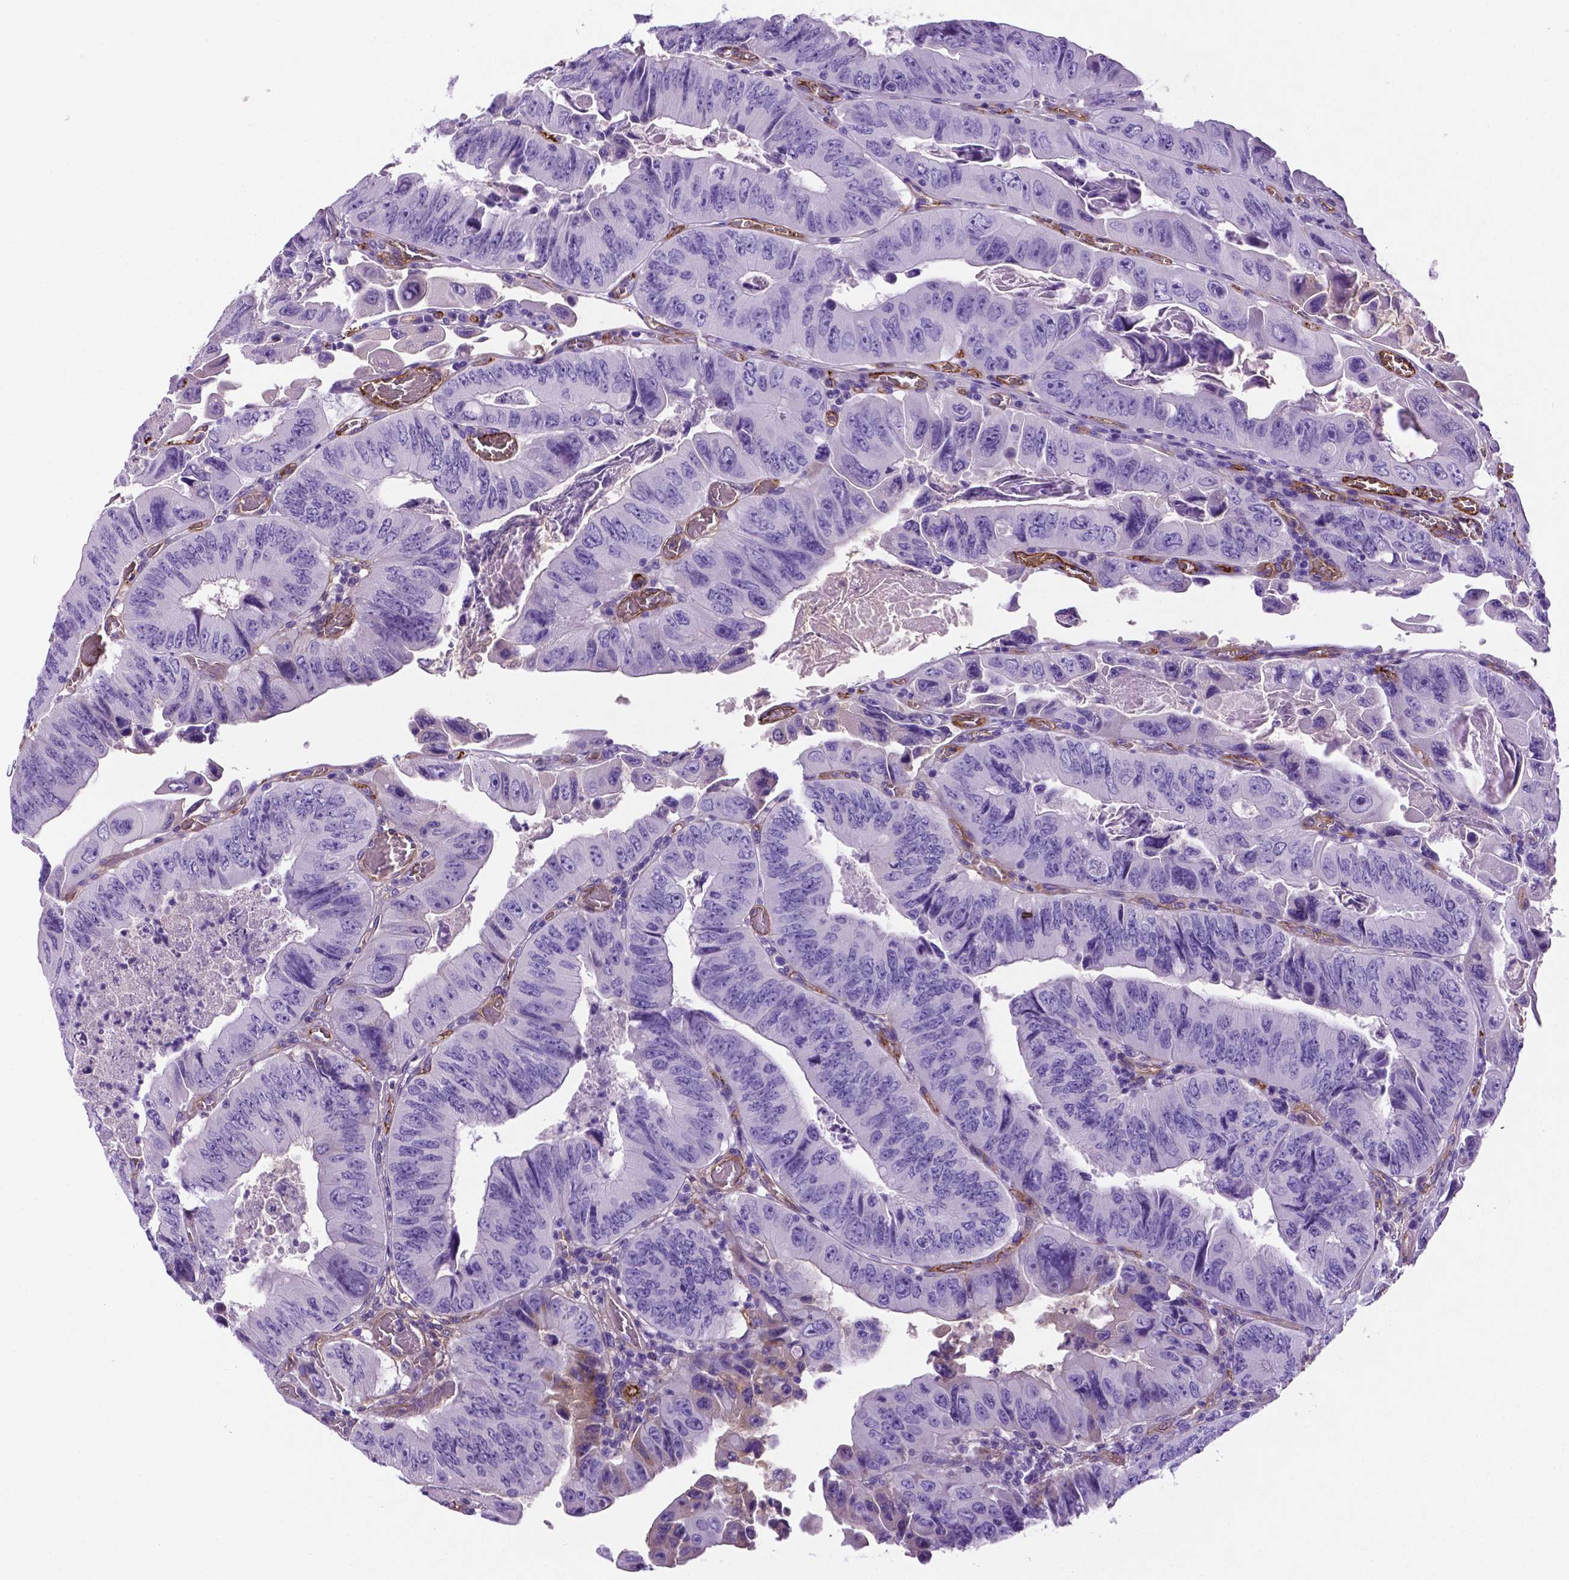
{"staining": {"intensity": "negative", "quantity": "none", "location": "none"}, "tissue": "colorectal cancer", "cell_type": "Tumor cells", "image_type": "cancer", "snomed": [{"axis": "morphology", "description": "Adenocarcinoma, NOS"}, {"axis": "topography", "description": "Colon"}], "caption": "Adenocarcinoma (colorectal) stained for a protein using immunohistochemistry (IHC) shows no positivity tumor cells.", "gene": "APOE", "patient": {"sex": "female", "age": 84}}